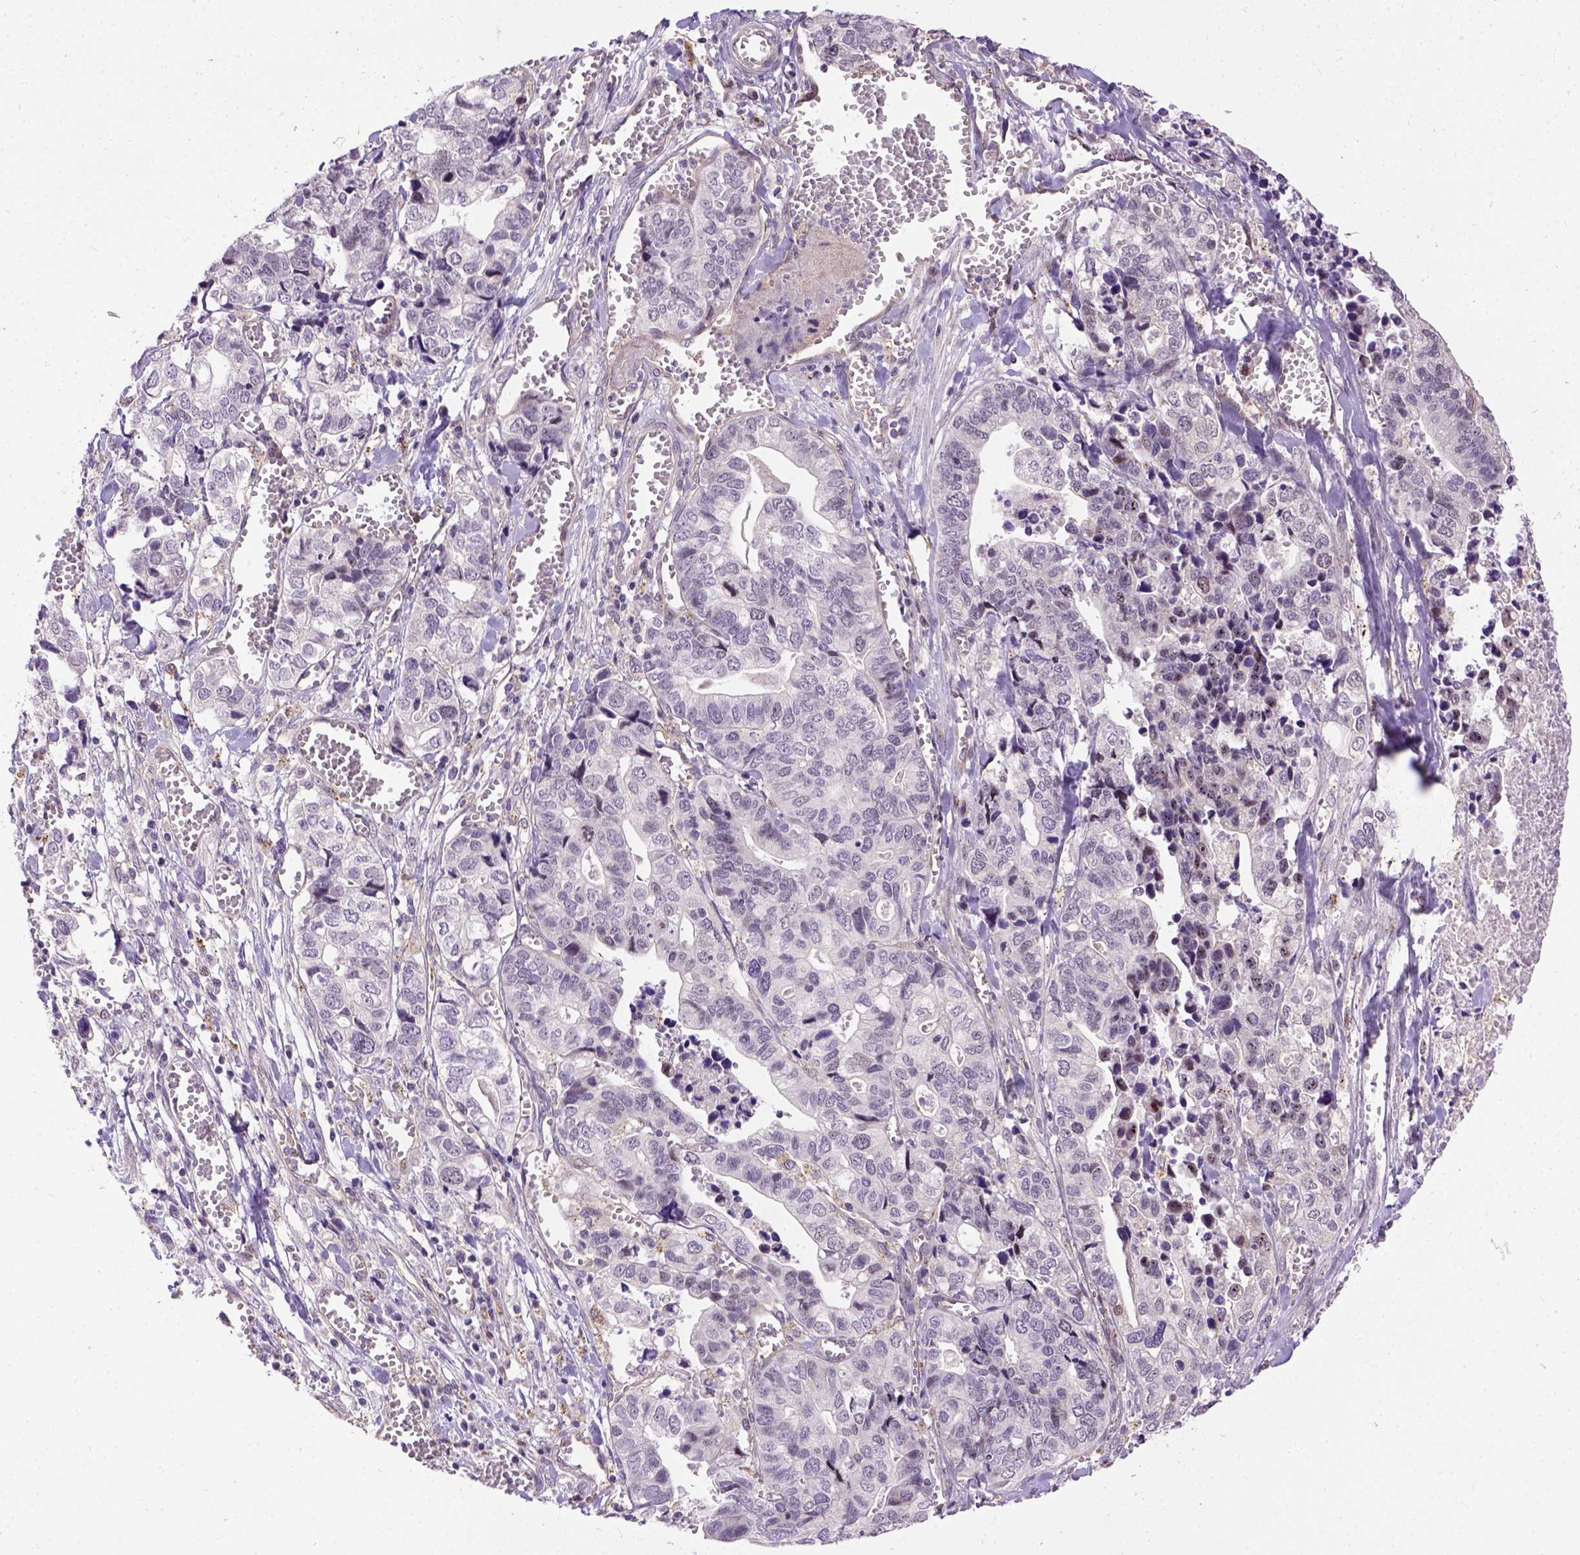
{"staining": {"intensity": "negative", "quantity": "none", "location": "none"}, "tissue": "stomach cancer", "cell_type": "Tumor cells", "image_type": "cancer", "snomed": [{"axis": "morphology", "description": "Adenocarcinoma, NOS"}, {"axis": "topography", "description": "Stomach, upper"}], "caption": "Tumor cells are negative for protein expression in human stomach adenocarcinoma.", "gene": "KAZN", "patient": {"sex": "female", "age": 67}}